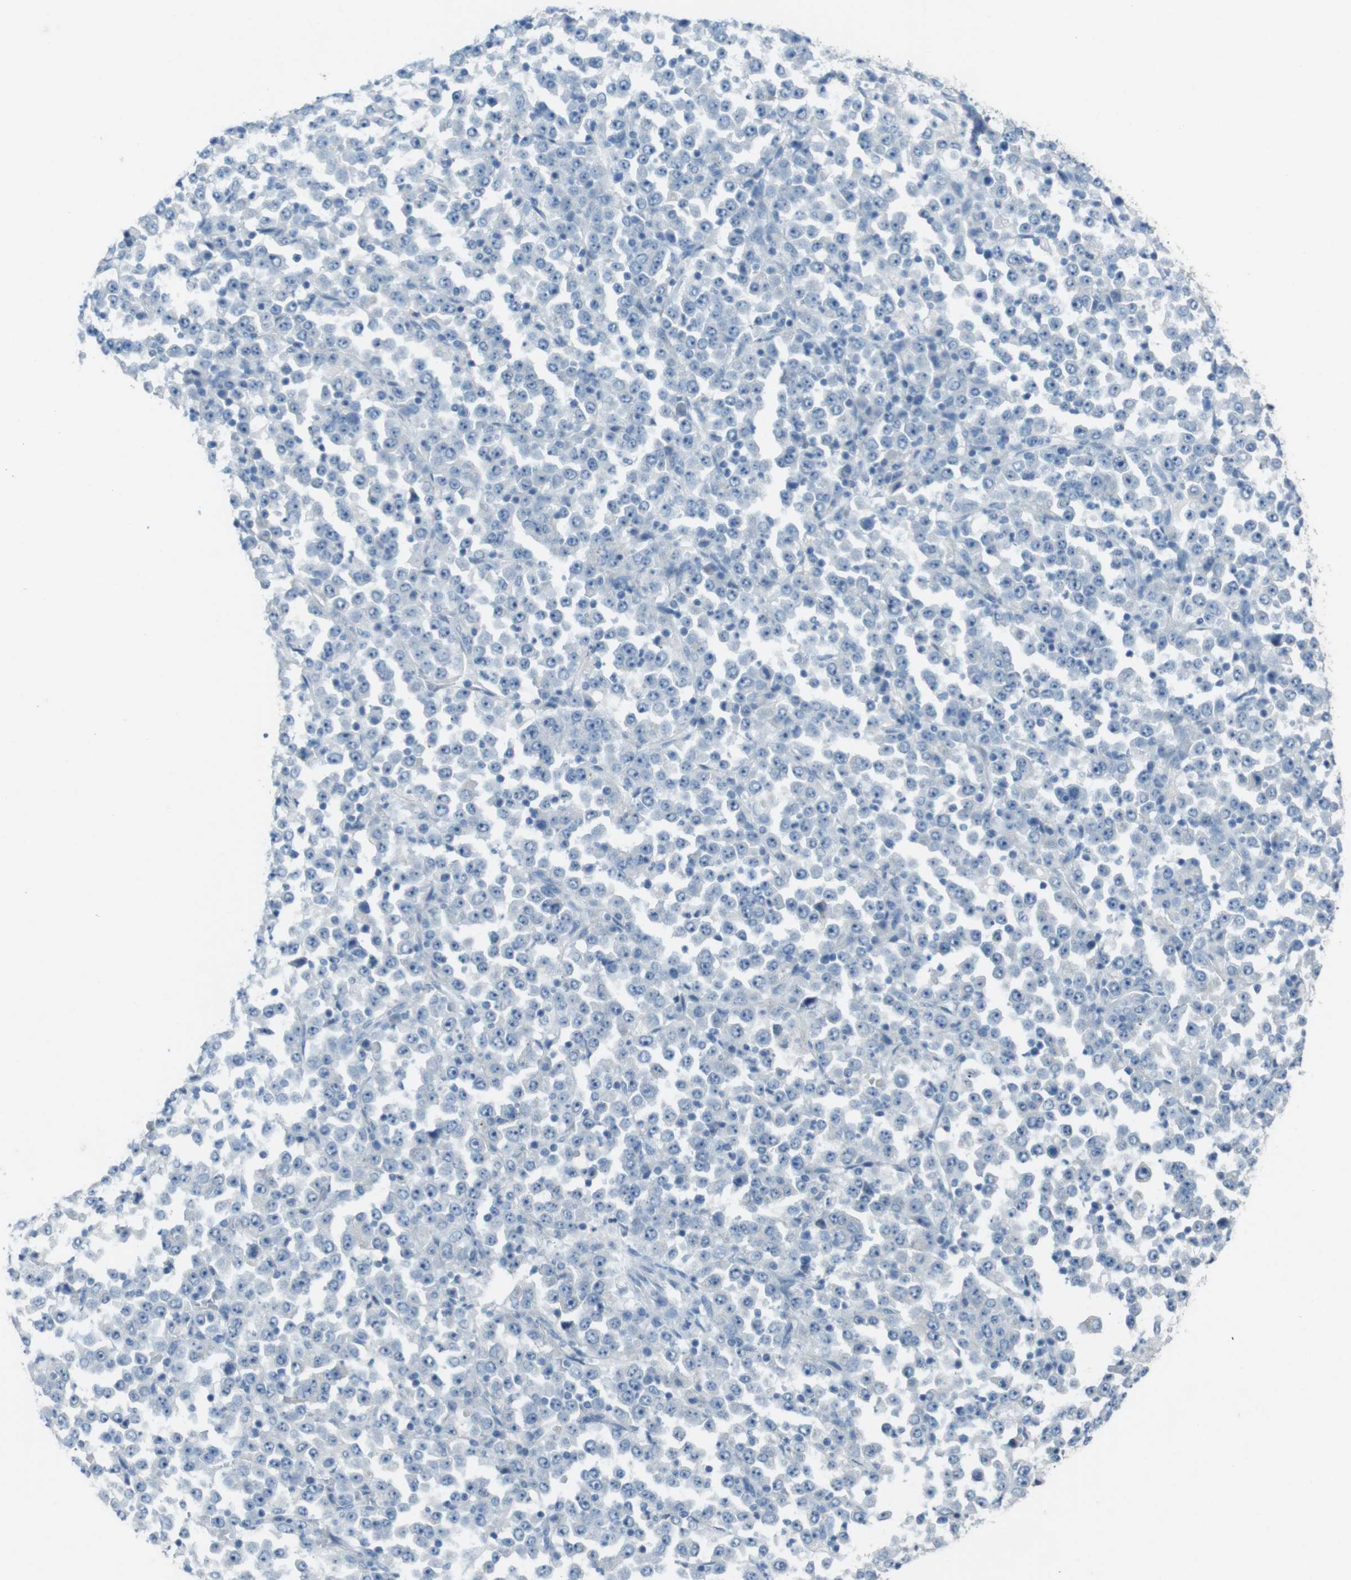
{"staining": {"intensity": "negative", "quantity": "none", "location": "none"}, "tissue": "stomach cancer", "cell_type": "Tumor cells", "image_type": "cancer", "snomed": [{"axis": "morphology", "description": "Normal tissue, NOS"}, {"axis": "morphology", "description": "Adenocarcinoma, NOS"}, {"axis": "topography", "description": "Stomach, upper"}, {"axis": "topography", "description": "Stomach"}], "caption": "Immunohistochemistry of human adenocarcinoma (stomach) exhibits no staining in tumor cells.", "gene": "ENTPD7", "patient": {"sex": "male", "age": 59}}